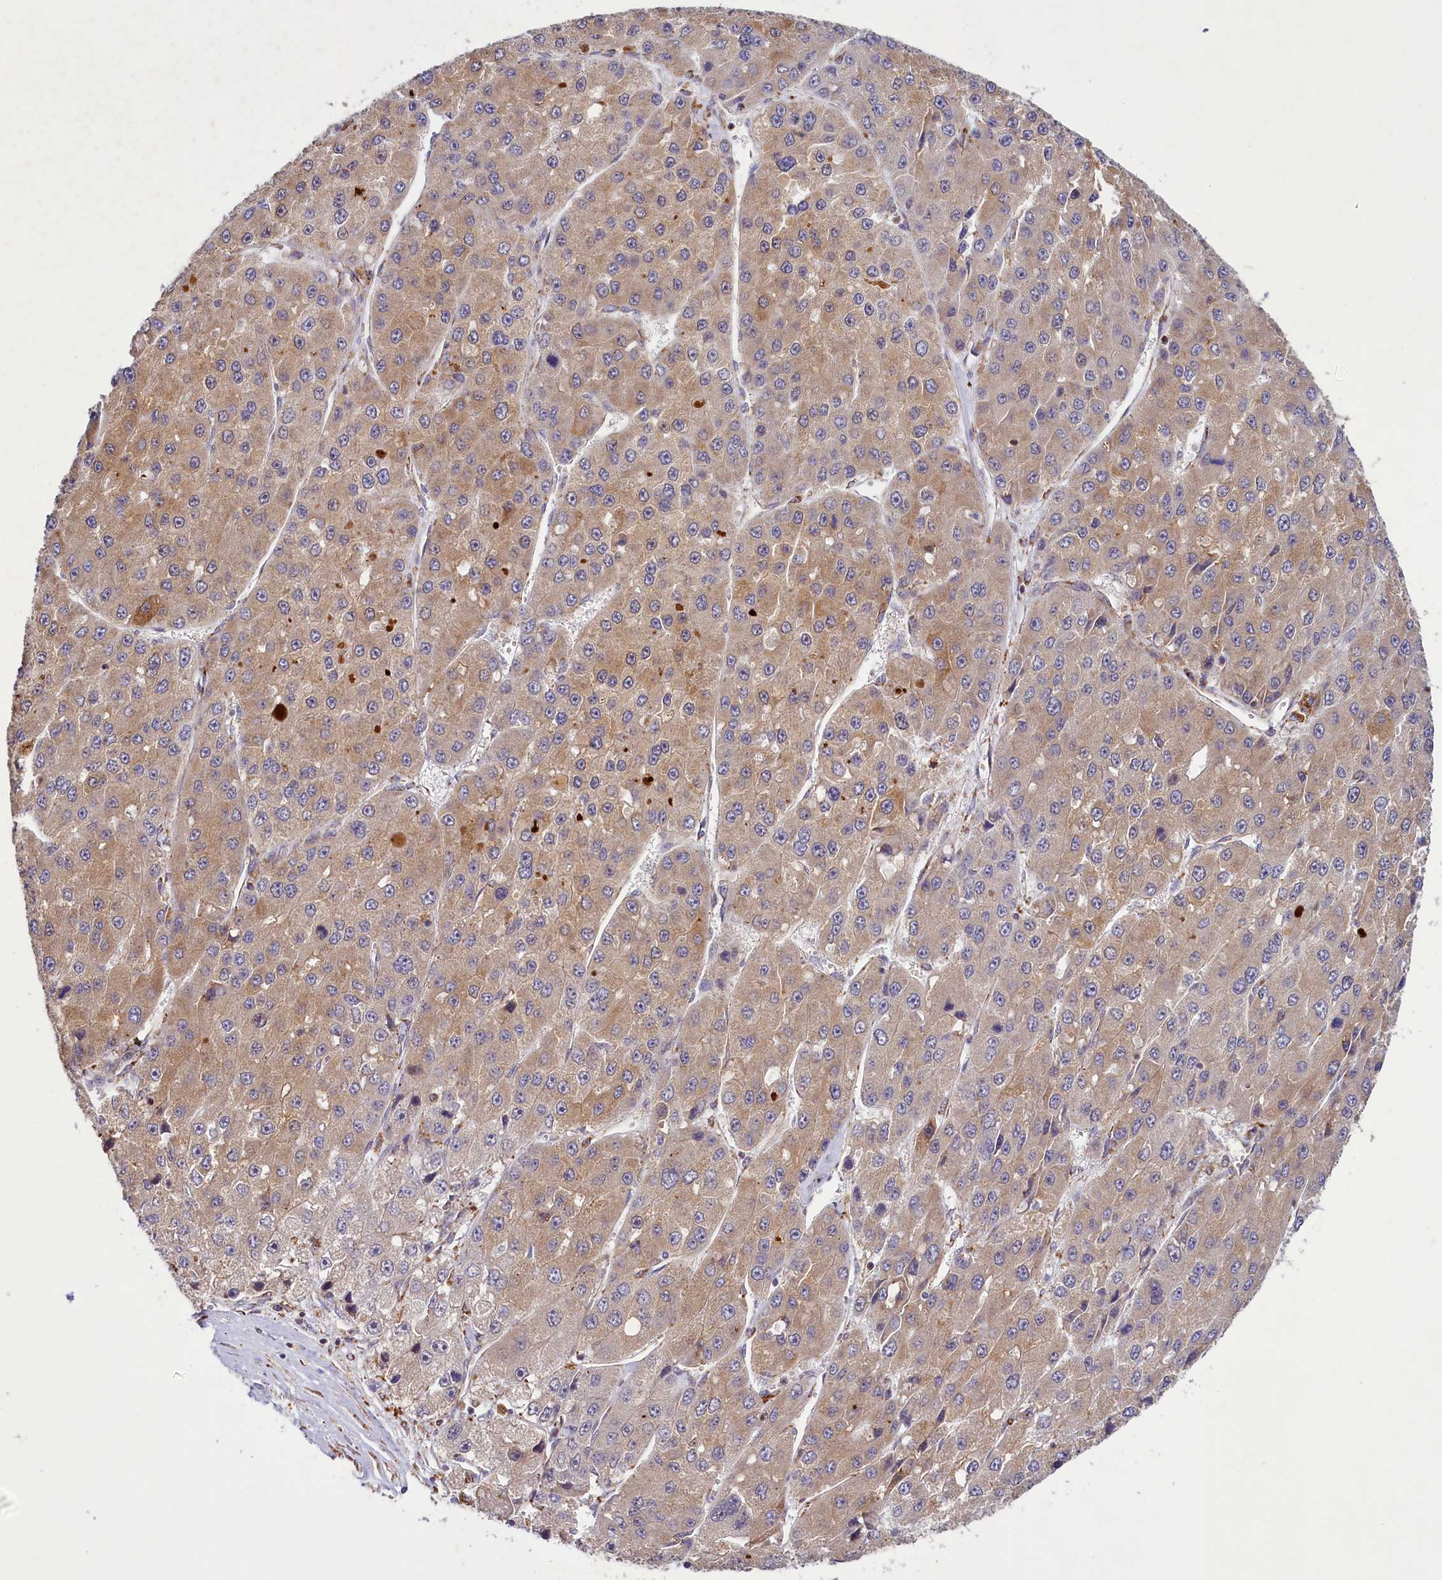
{"staining": {"intensity": "moderate", "quantity": ">75%", "location": "cytoplasmic/membranous"}, "tissue": "liver cancer", "cell_type": "Tumor cells", "image_type": "cancer", "snomed": [{"axis": "morphology", "description": "Carcinoma, Hepatocellular, NOS"}, {"axis": "topography", "description": "Liver"}], "caption": "Protein staining shows moderate cytoplasmic/membranous expression in about >75% of tumor cells in hepatocellular carcinoma (liver). The staining was performed using DAB, with brown indicating positive protein expression. Nuclei are stained blue with hematoxylin.", "gene": "DYNC2H1", "patient": {"sex": "female", "age": 73}}